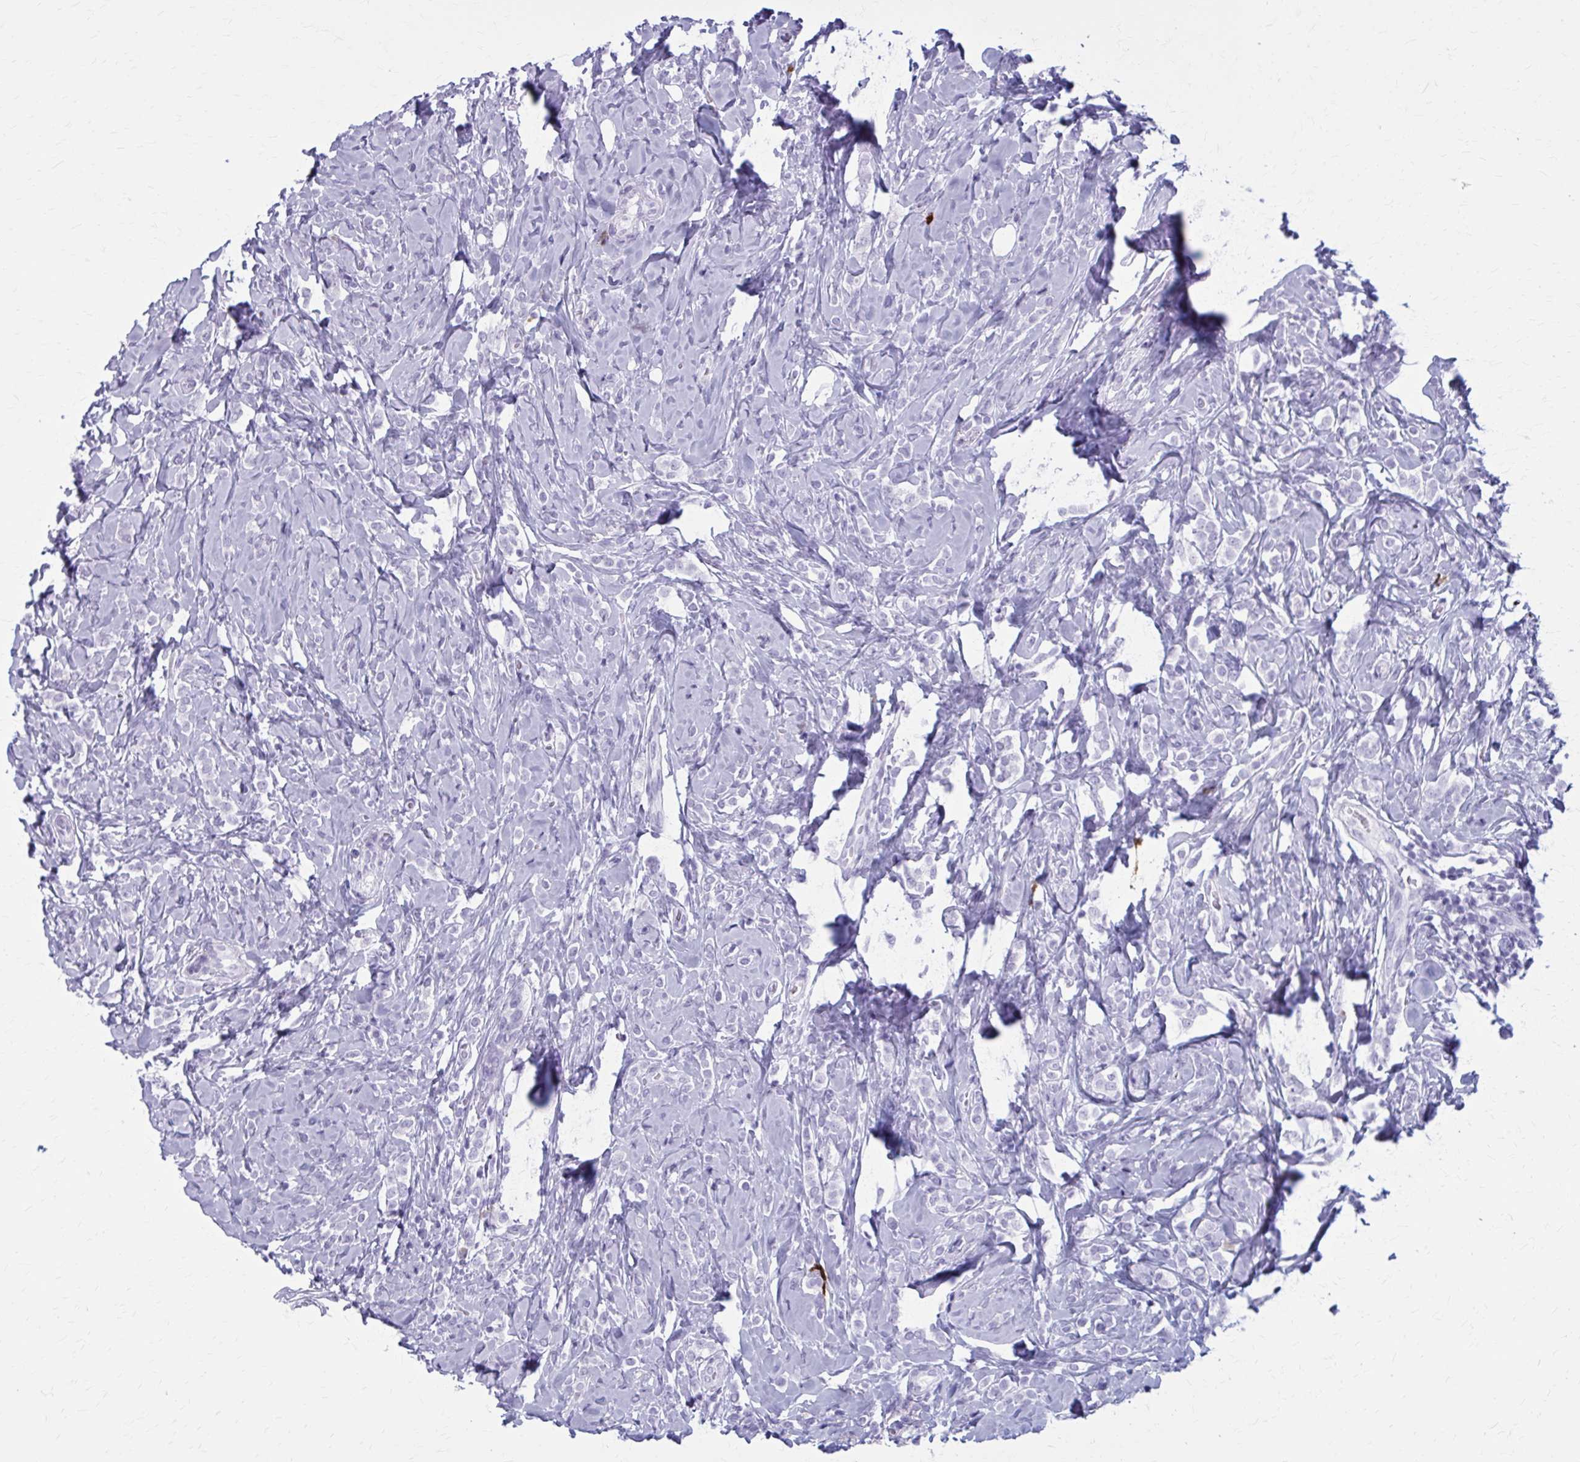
{"staining": {"intensity": "negative", "quantity": "none", "location": "none"}, "tissue": "breast cancer", "cell_type": "Tumor cells", "image_type": "cancer", "snomed": [{"axis": "morphology", "description": "Lobular carcinoma"}, {"axis": "topography", "description": "Breast"}], "caption": "Photomicrograph shows no protein staining in tumor cells of breast lobular carcinoma tissue.", "gene": "ZDHHC7", "patient": {"sex": "female", "age": 49}}